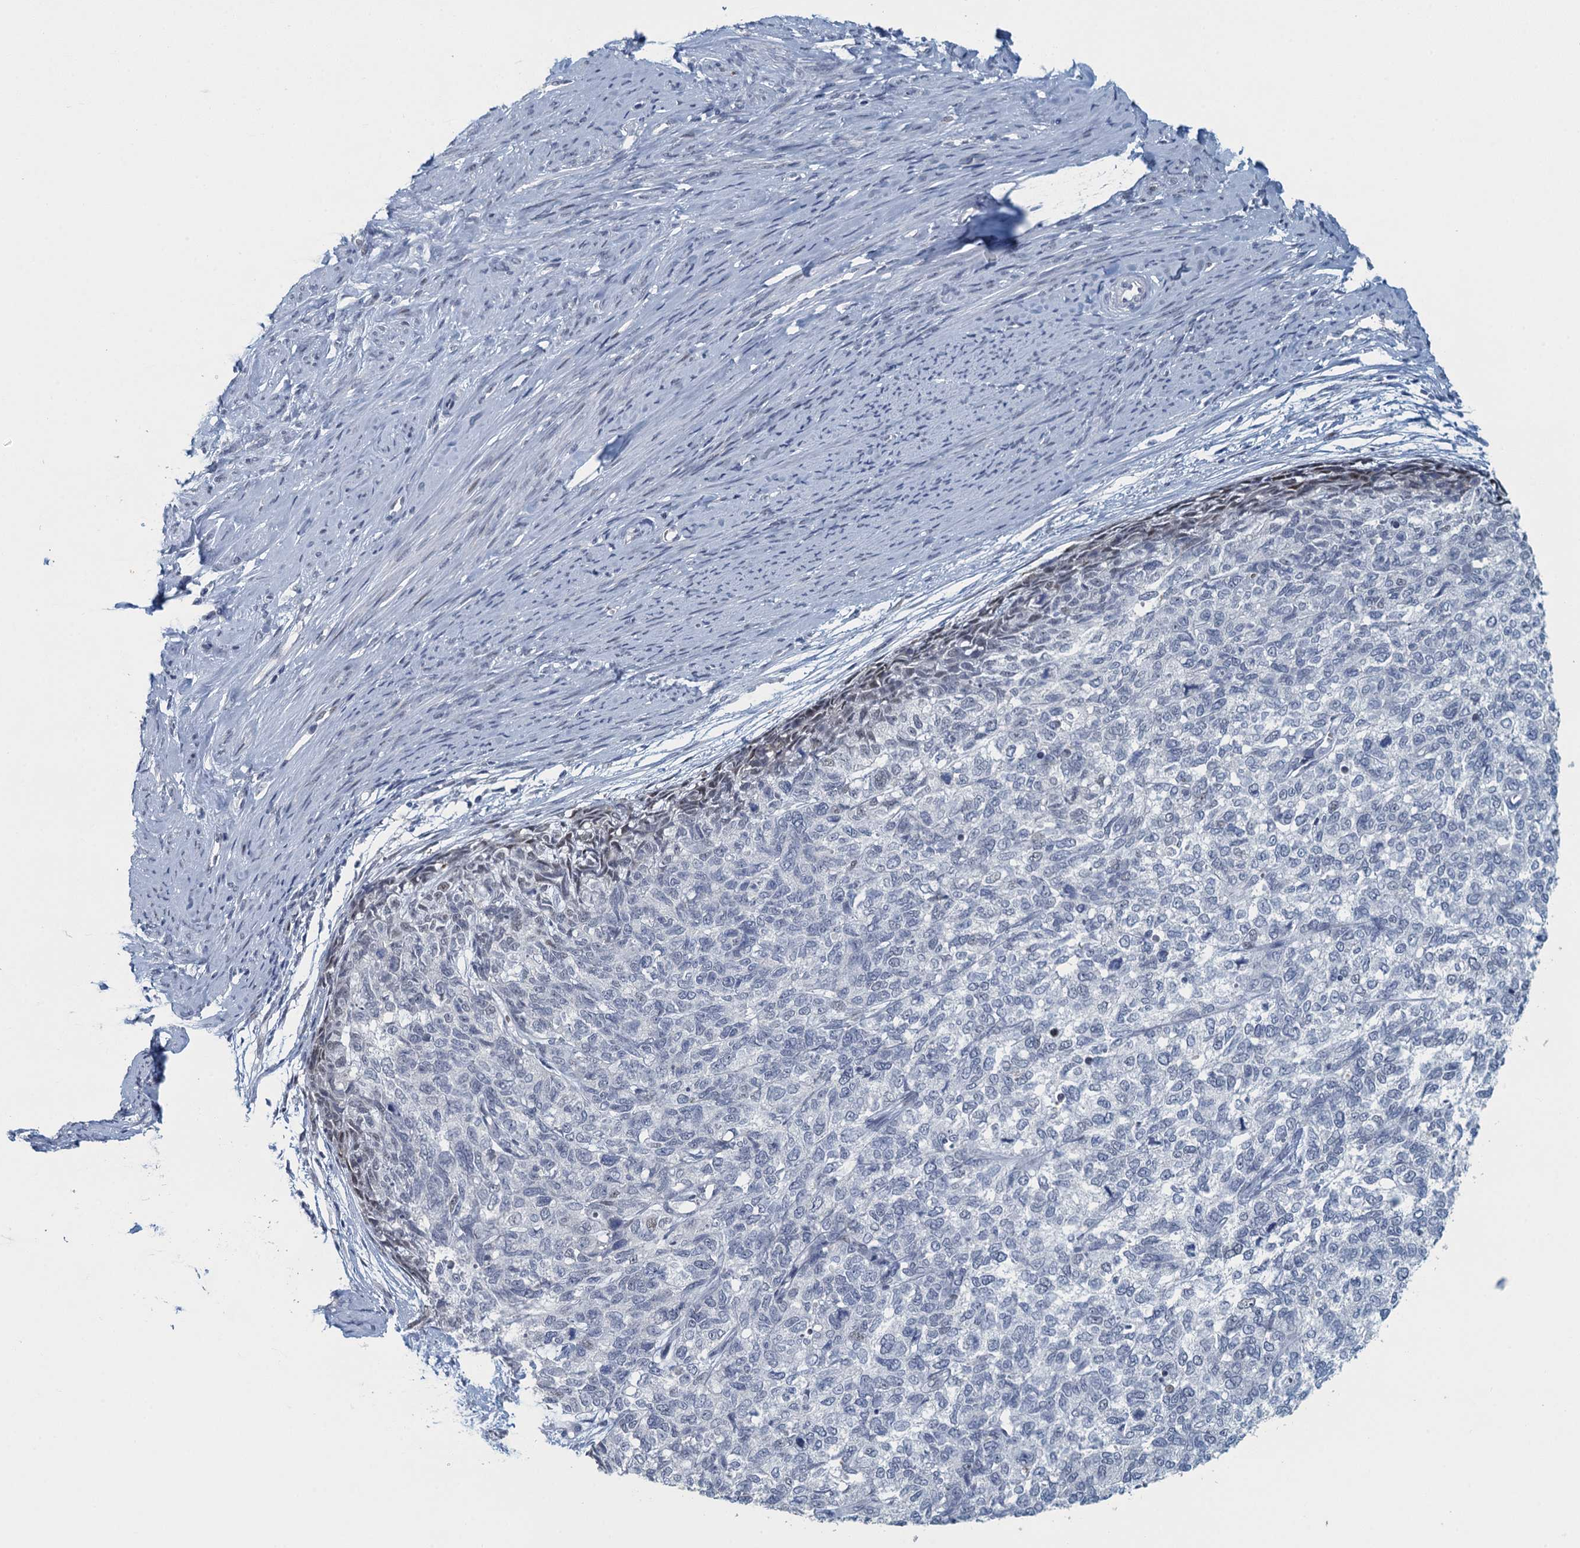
{"staining": {"intensity": "moderate", "quantity": "<25%", "location": "nuclear"}, "tissue": "cervical cancer", "cell_type": "Tumor cells", "image_type": "cancer", "snomed": [{"axis": "morphology", "description": "Squamous cell carcinoma, NOS"}, {"axis": "topography", "description": "Cervix"}], "caption": "Human cervical cancer stained for a protein (brown) demonstrates moderate nuclear positive staining in about <25% of tumor cells.", "gene": "TTLL9", "patient": {"sex": "female", "age": 63}}